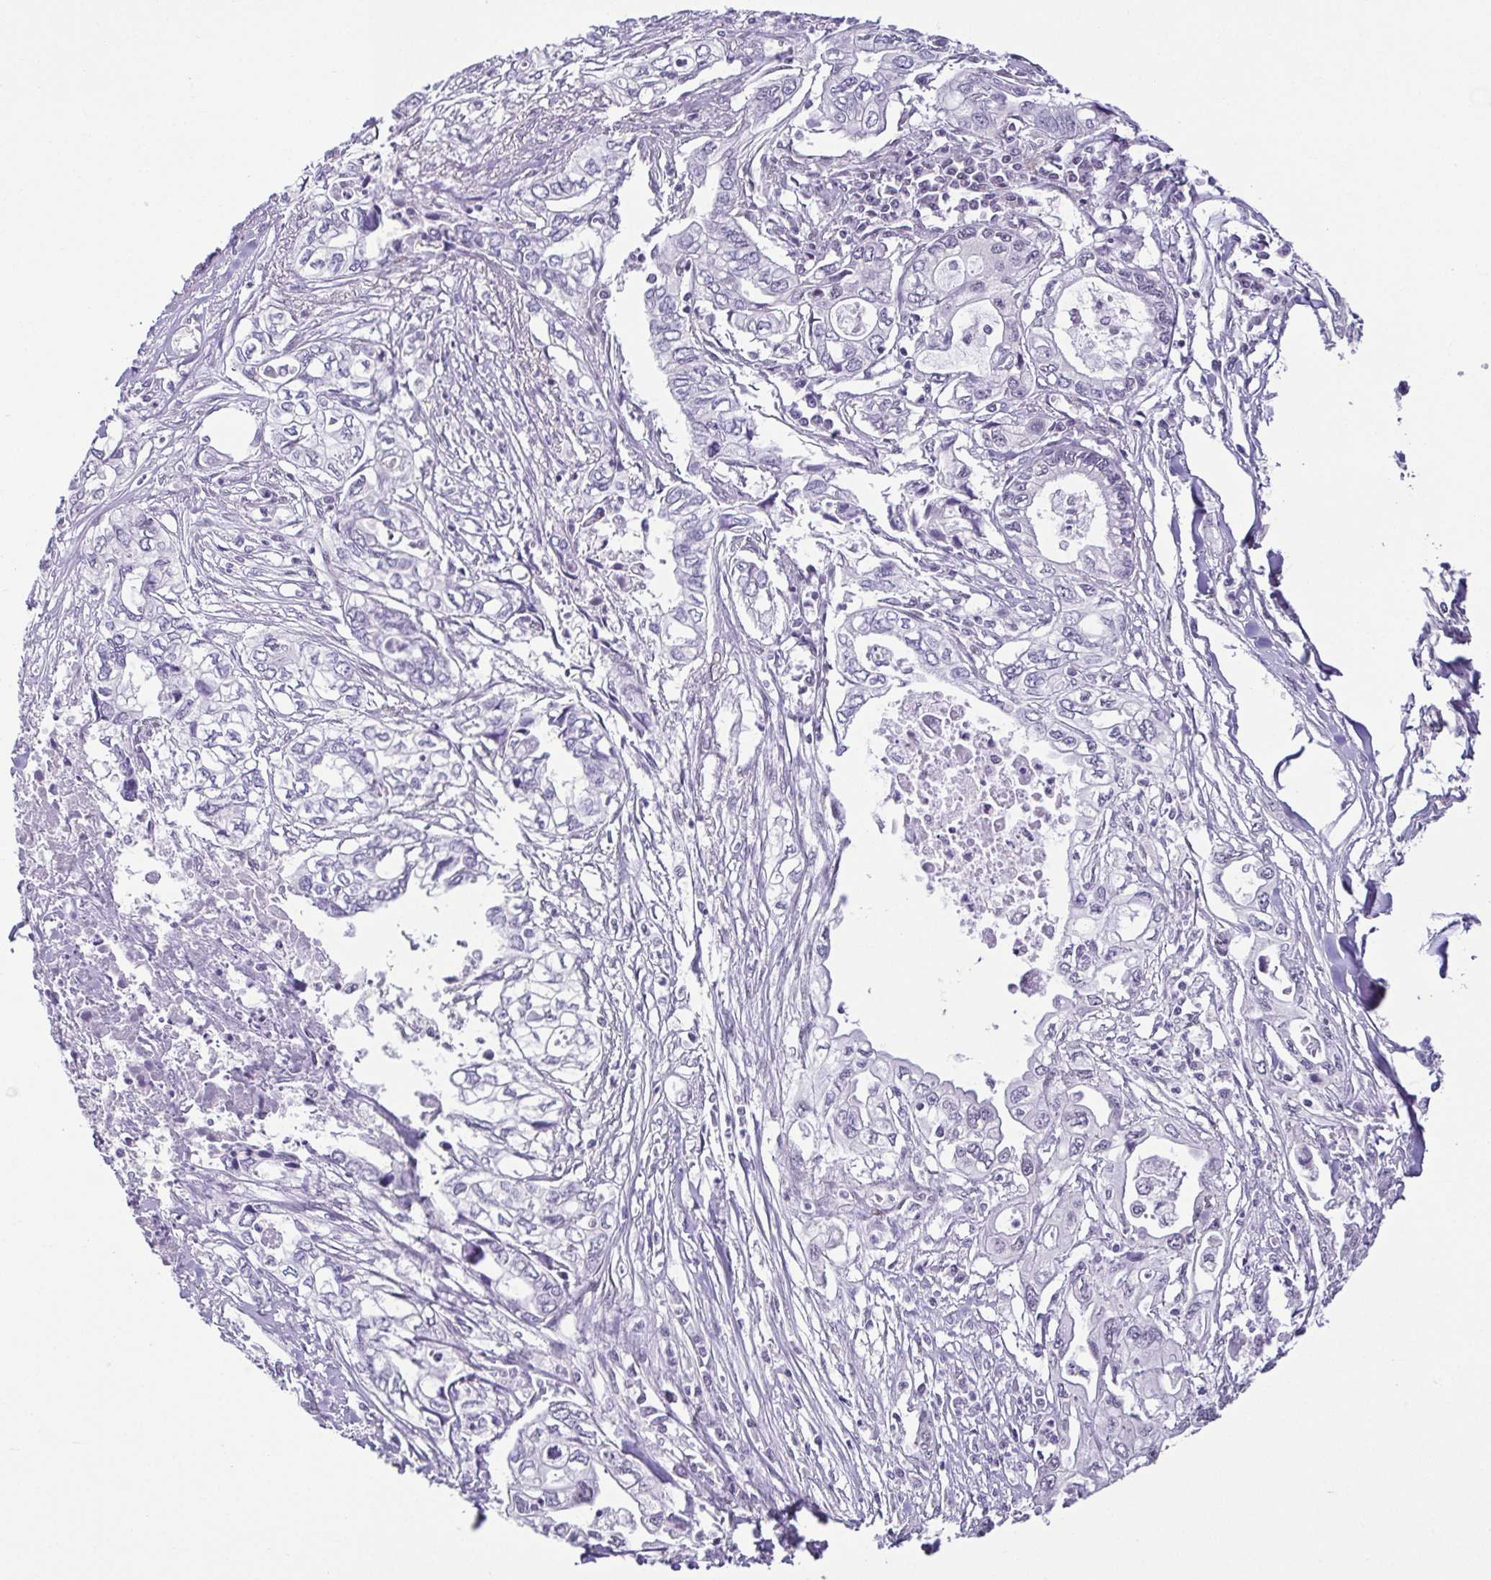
{"staining": {"intensity": "negative", "quantity": "none", "location": "none"}, "tissue": "pancreatic cancer", "cell_type": "Tumor cells", "image_type": "cancer", "snomed": [{"axis": "morphology", "description": "Adenocarcinoma, NOS"}, {"axis": "topography", "description": "Pancreas"}], "caption": "The histopathology image reveals no significant expression in tumor cells of pancreatic adenocarcinoma.", "gene": "RBM3", "patient": {"sex": "male", "age": 68}}